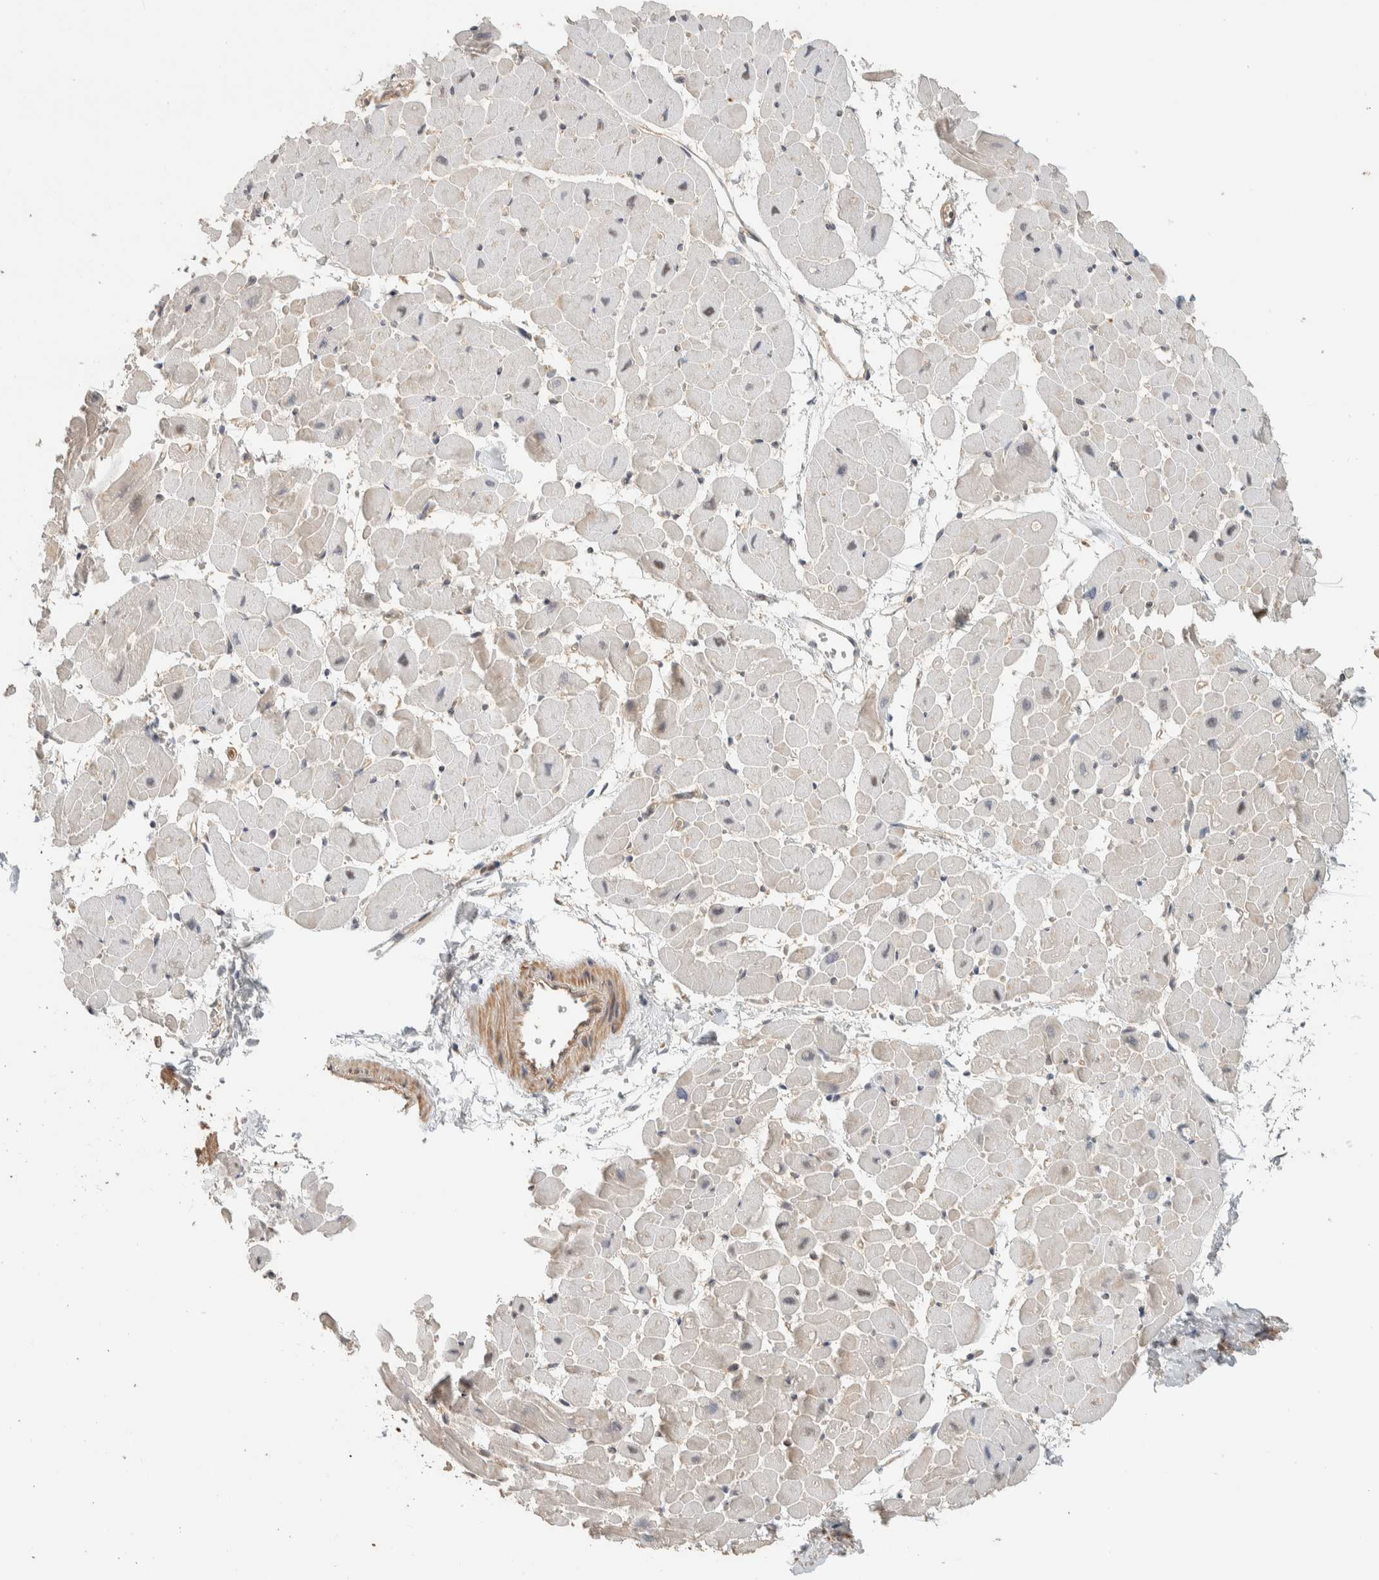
{"staining": {"intensity": "negative", "quantity": "none", "location": "none"}, "tissue": "heart muscle", "cell_type": "Cardiomyocytes", "image_type": "normal", "snomed": [{"axis": "morphology", "description": "Normal tissue, NOS"}, {"axis": "topography", "description": "Heart"}], "caption": "IHC photomicrograph of unremarkable heart muscle: heart muscle stained with DAB shows no significant protein expression in cardiomyocytes.", "gene": "ADSS2", "patient": {"sex": "male", "age": 45}}